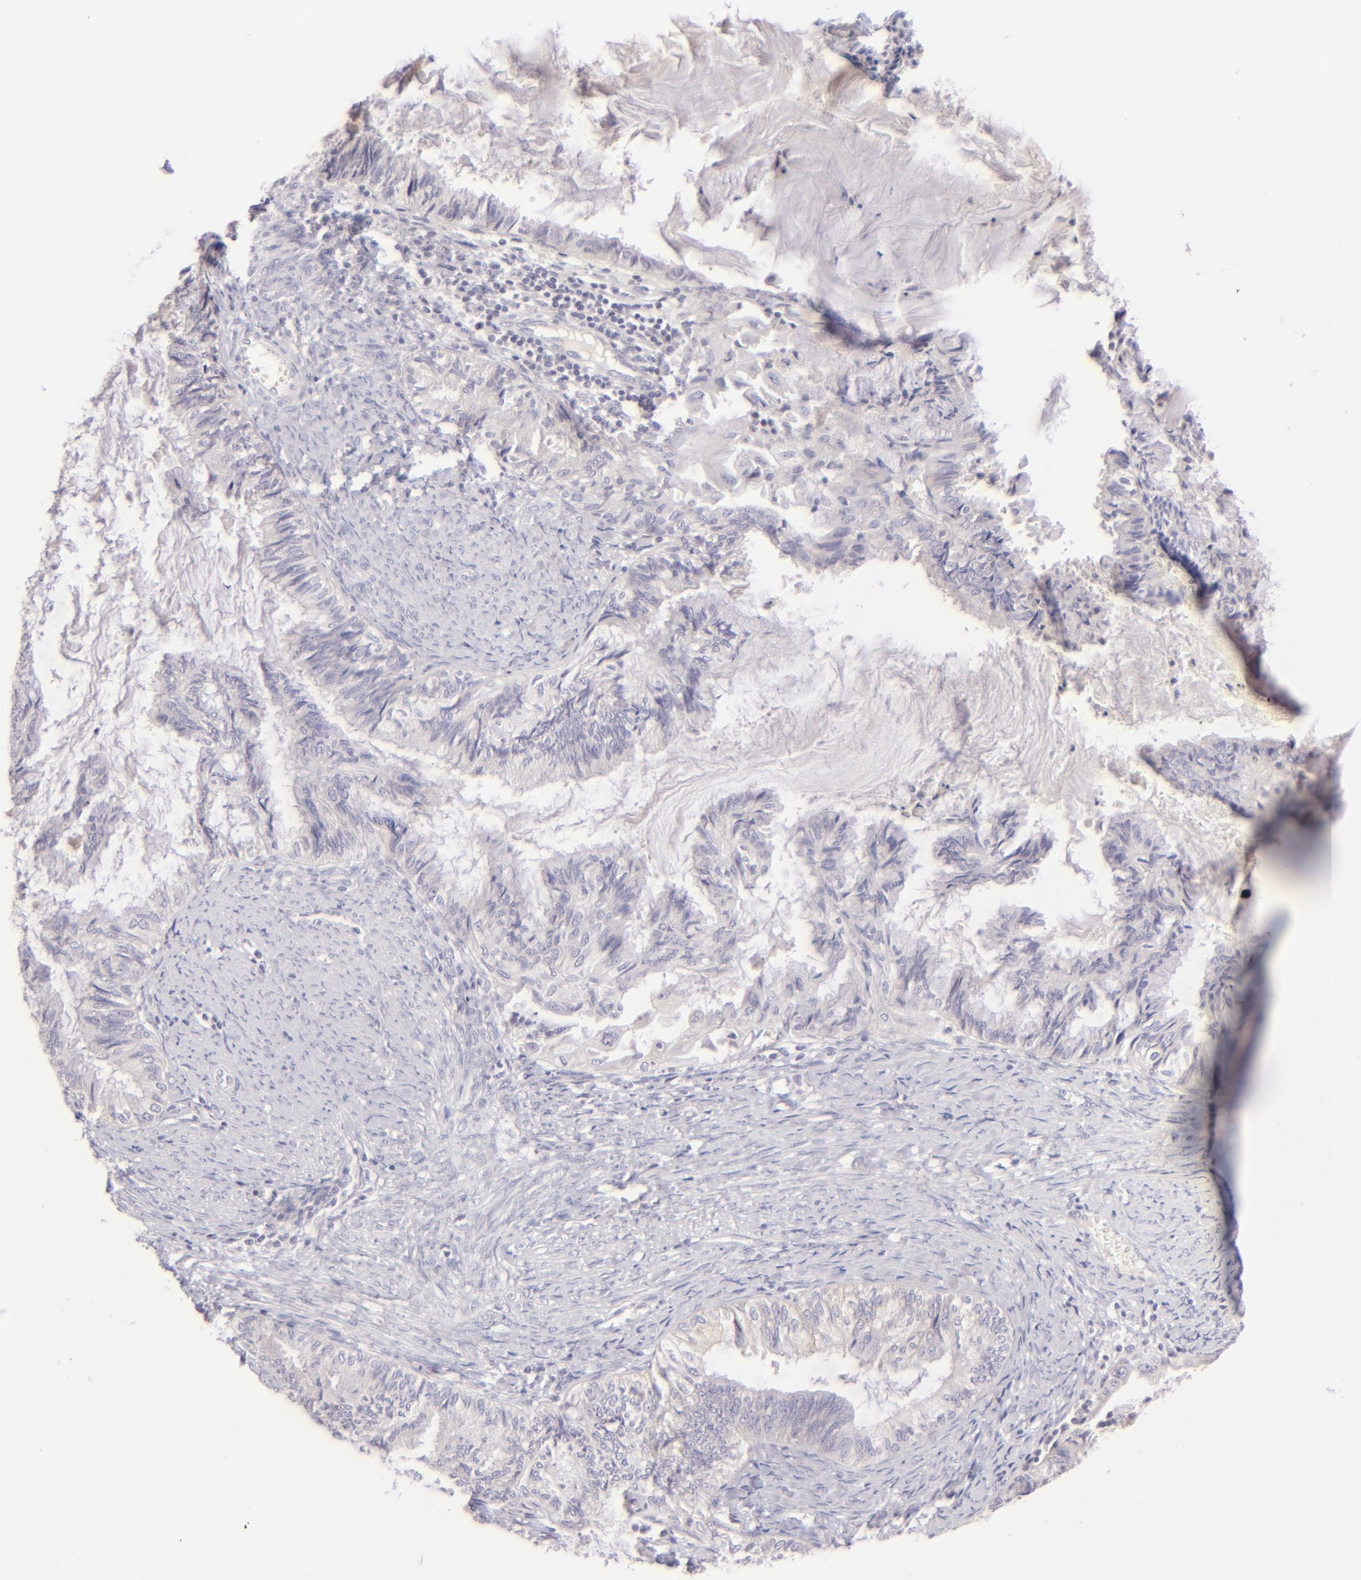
{"staining": {"intensity": "negative", "quantity": "none", "location": "none"}, "tissue": "endometrial cancer", "cell_type": "Tumor cells", "image_type": "cancer", "snomed": [{"axis": "morphology", "description": "Adenocarcinoma, NOS"}, {"axis": "topography", "description": "Endometrium"}], "caption": "IHC histopathology image of neoplastic tissue: endometrial cancer stained with DAB (3,3'-diaminobenzidine) reveals no significant protein positivity in tumor cells. The staining is performed using DAB (3,3'-diaminobenzidine) brown chromogen with nuclei counter-stained in using hematoxylin.", "gene": "MAGEA1", "patient": {"sex": "female", "age": 86}}